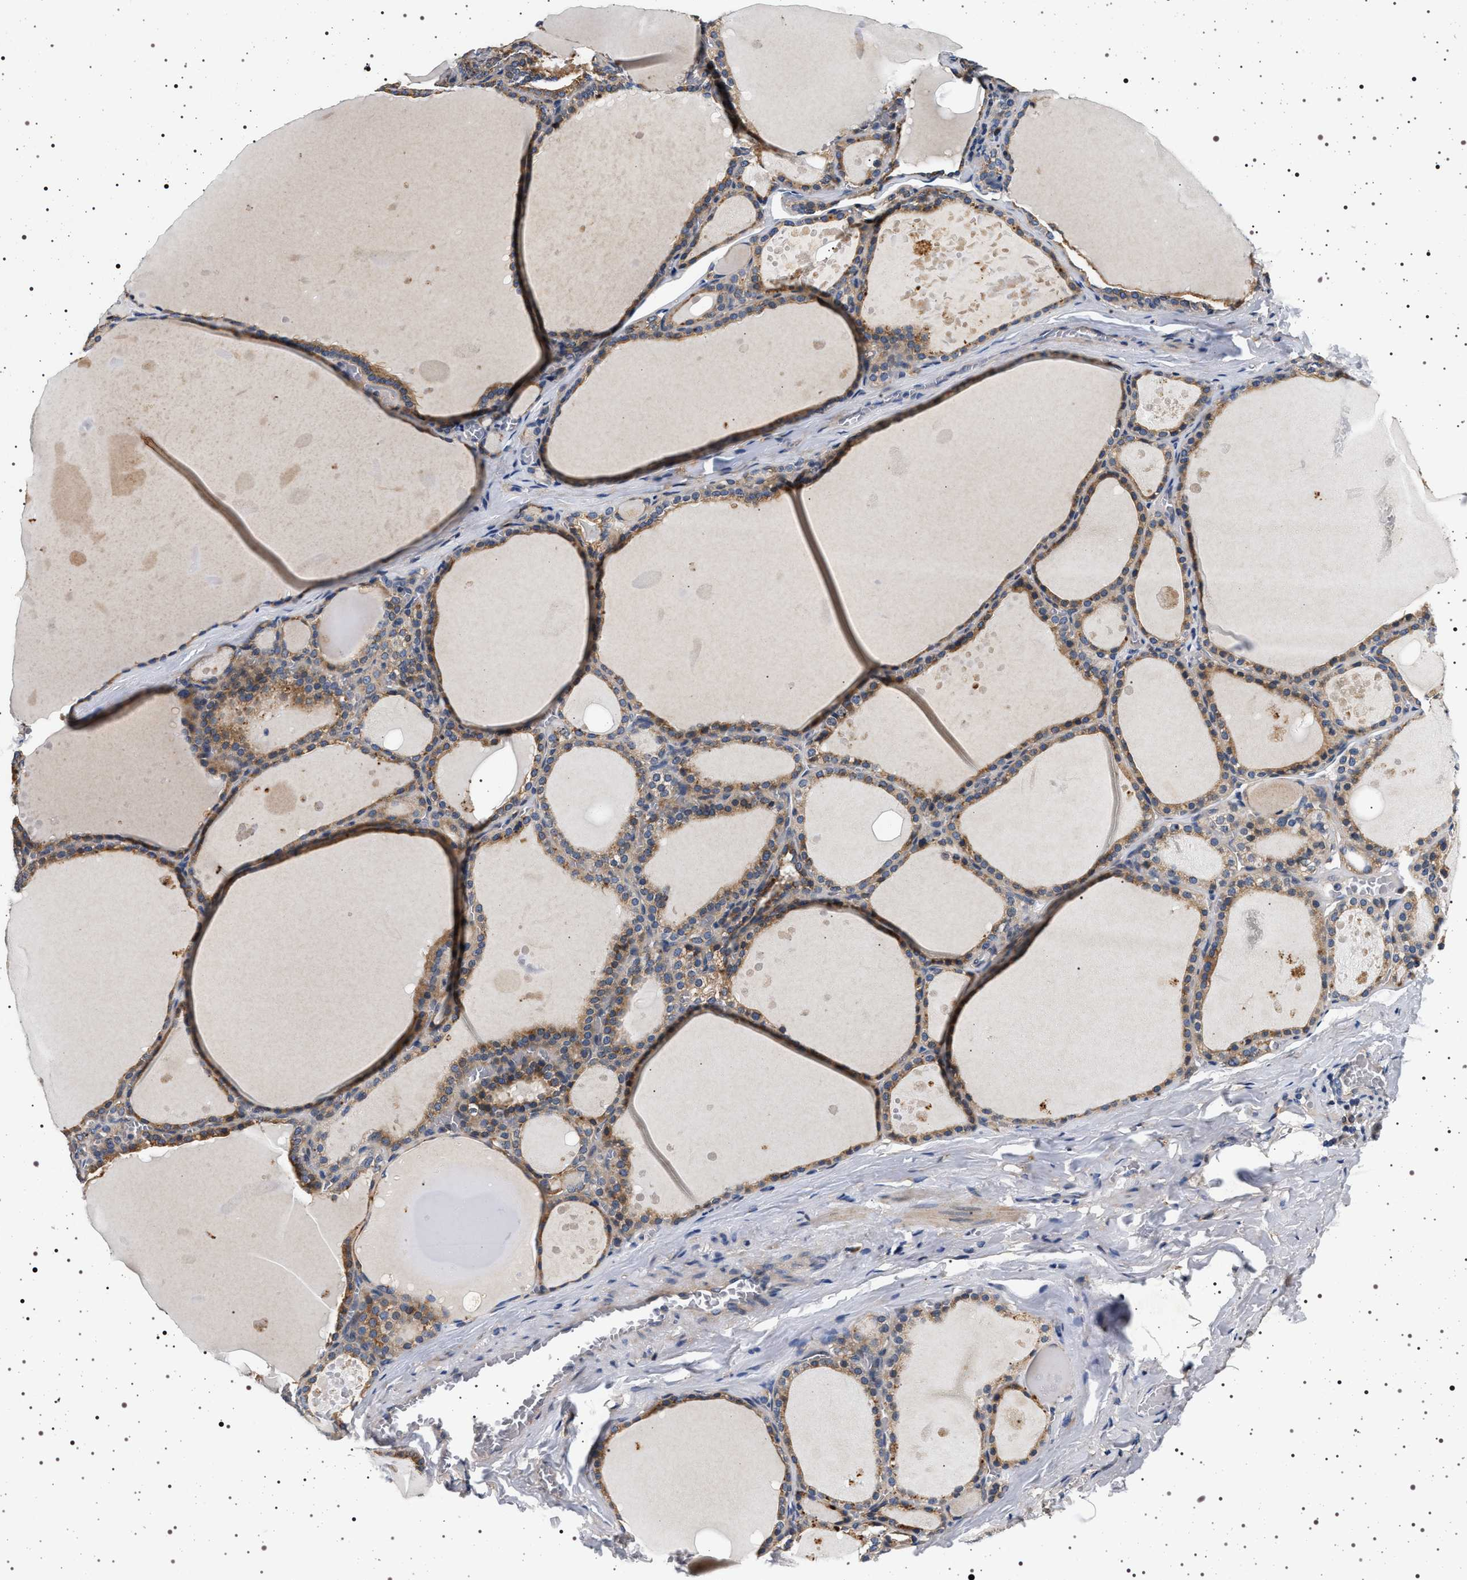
{"staining": {"intensity": "moderate", "quantity": ">75%", "location": "cytoplasmic/membranous"}, "tissue": "thyroid gland", "cell_type": "Glandular cells", "image_type": "normal", "snomed": [{"axis": "morphology", "description": "Normal tissue, NOS"}, {"axis": "topography", "description": "Thyroid gland"}], "caption": "Thyroid gland stained with immunohistochemistry reveals moderate cytoplasmic/membranous expression in approximately >75% of glandular cells. (Stains: DAB (3,3'-diaminobenzidine) in brown, nuclei in blue, Microscopy: brightfield microscopy at high magnification).", "gene": "DCBLD2", "patient": {"sex": "male", "age": 56}}